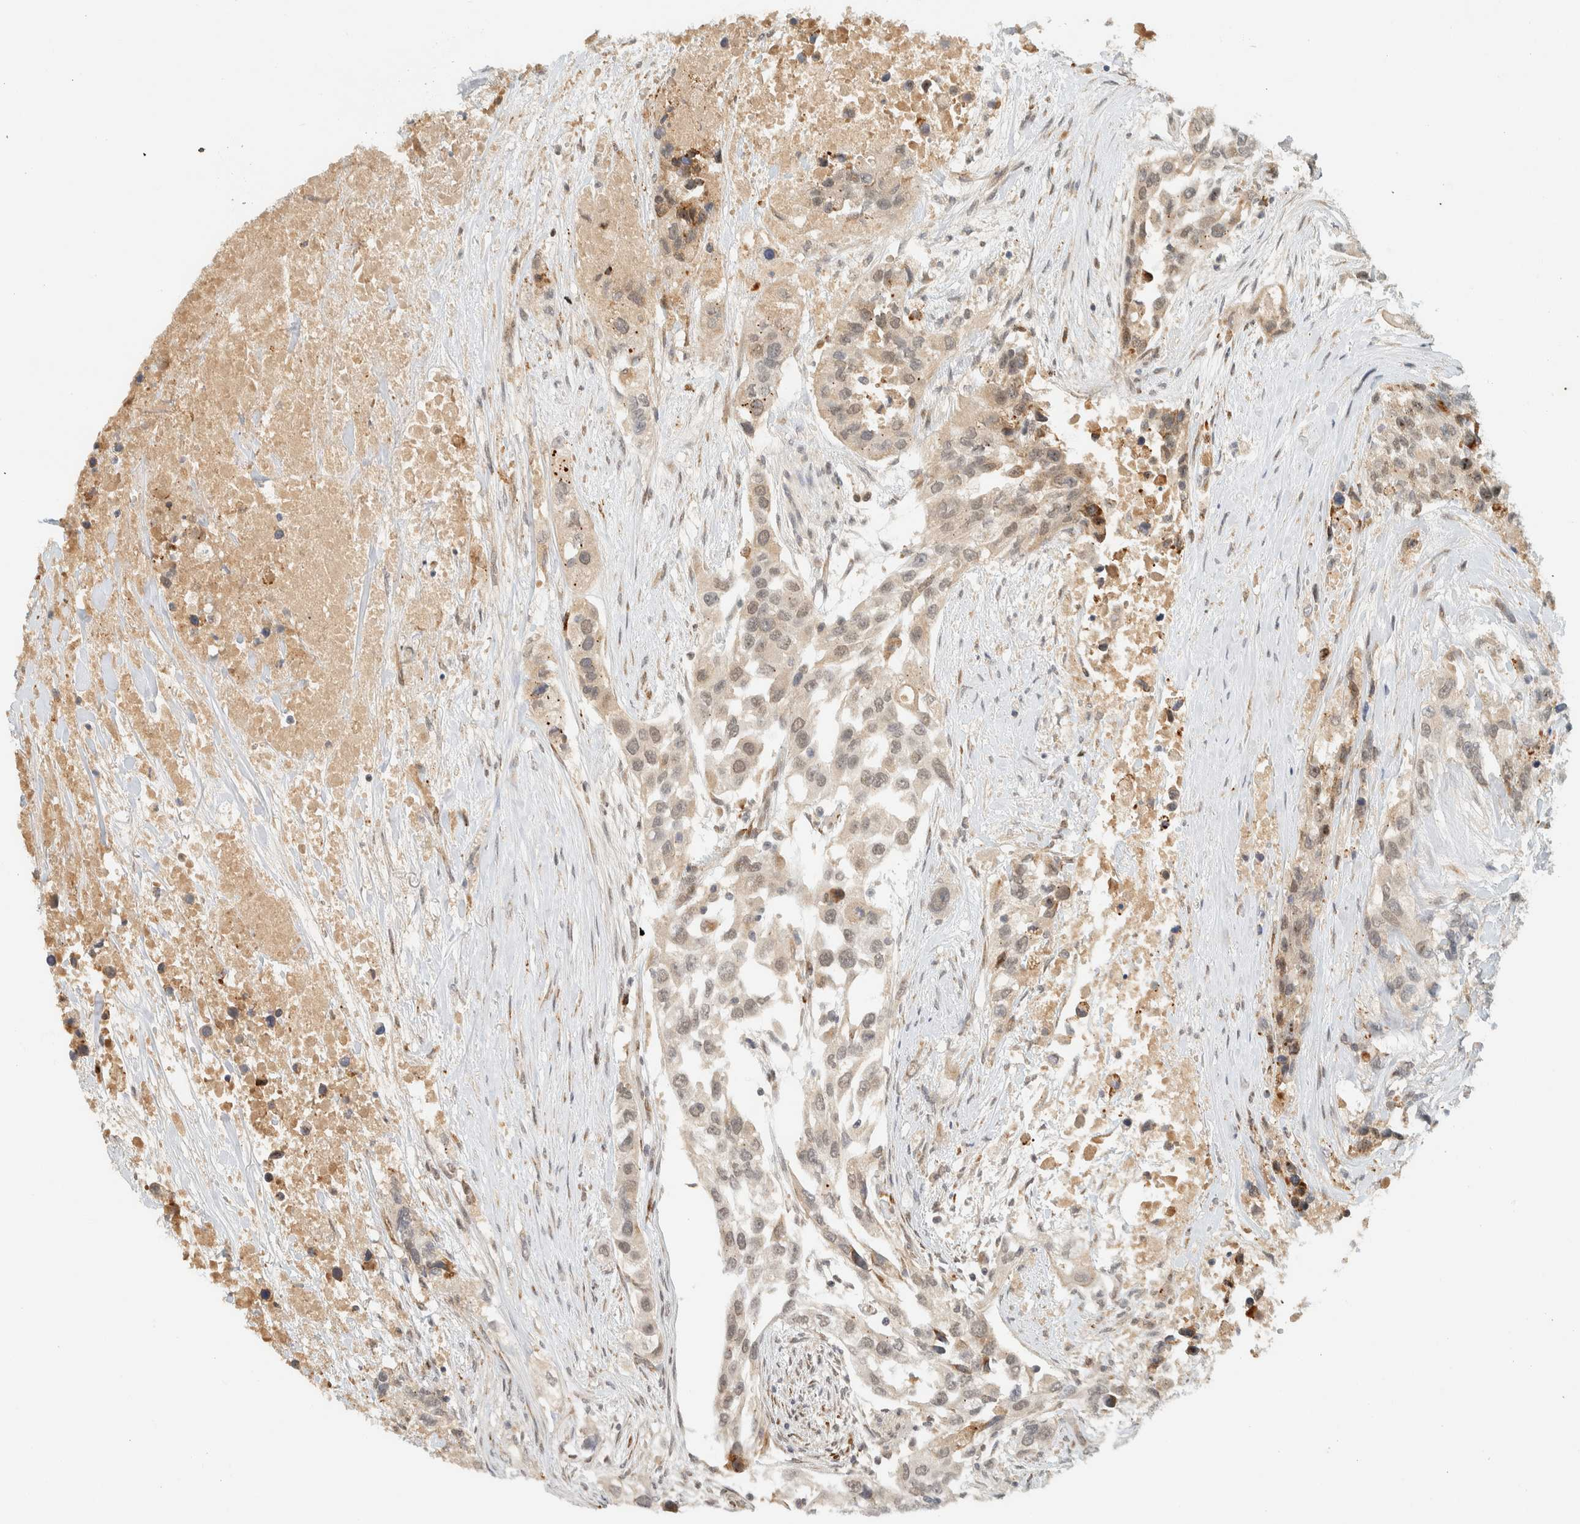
{"staining": {"intensity": "weak", "quantity": ">75%", "location": "cytoplasmic/membranous,nuclear"}, "tissue": "urothelial cancer", "cell_type": "Tumor cells", "image_type": "cancer", "snomed": [{"axis": "morphology", "description": "Urothelial carcinoma, High grade"}, {"axis": "topography", "description": "Urinary bladder"}], "caption": "Tumor cells exhibit low levels of weak cytoplasmic/membranous and nuclear staining in approximately >75% of cells in human urothelial carcinoma (high-grade).", "gene": "ITPRID1", "patient": {"sex": "female", "age": 80}}